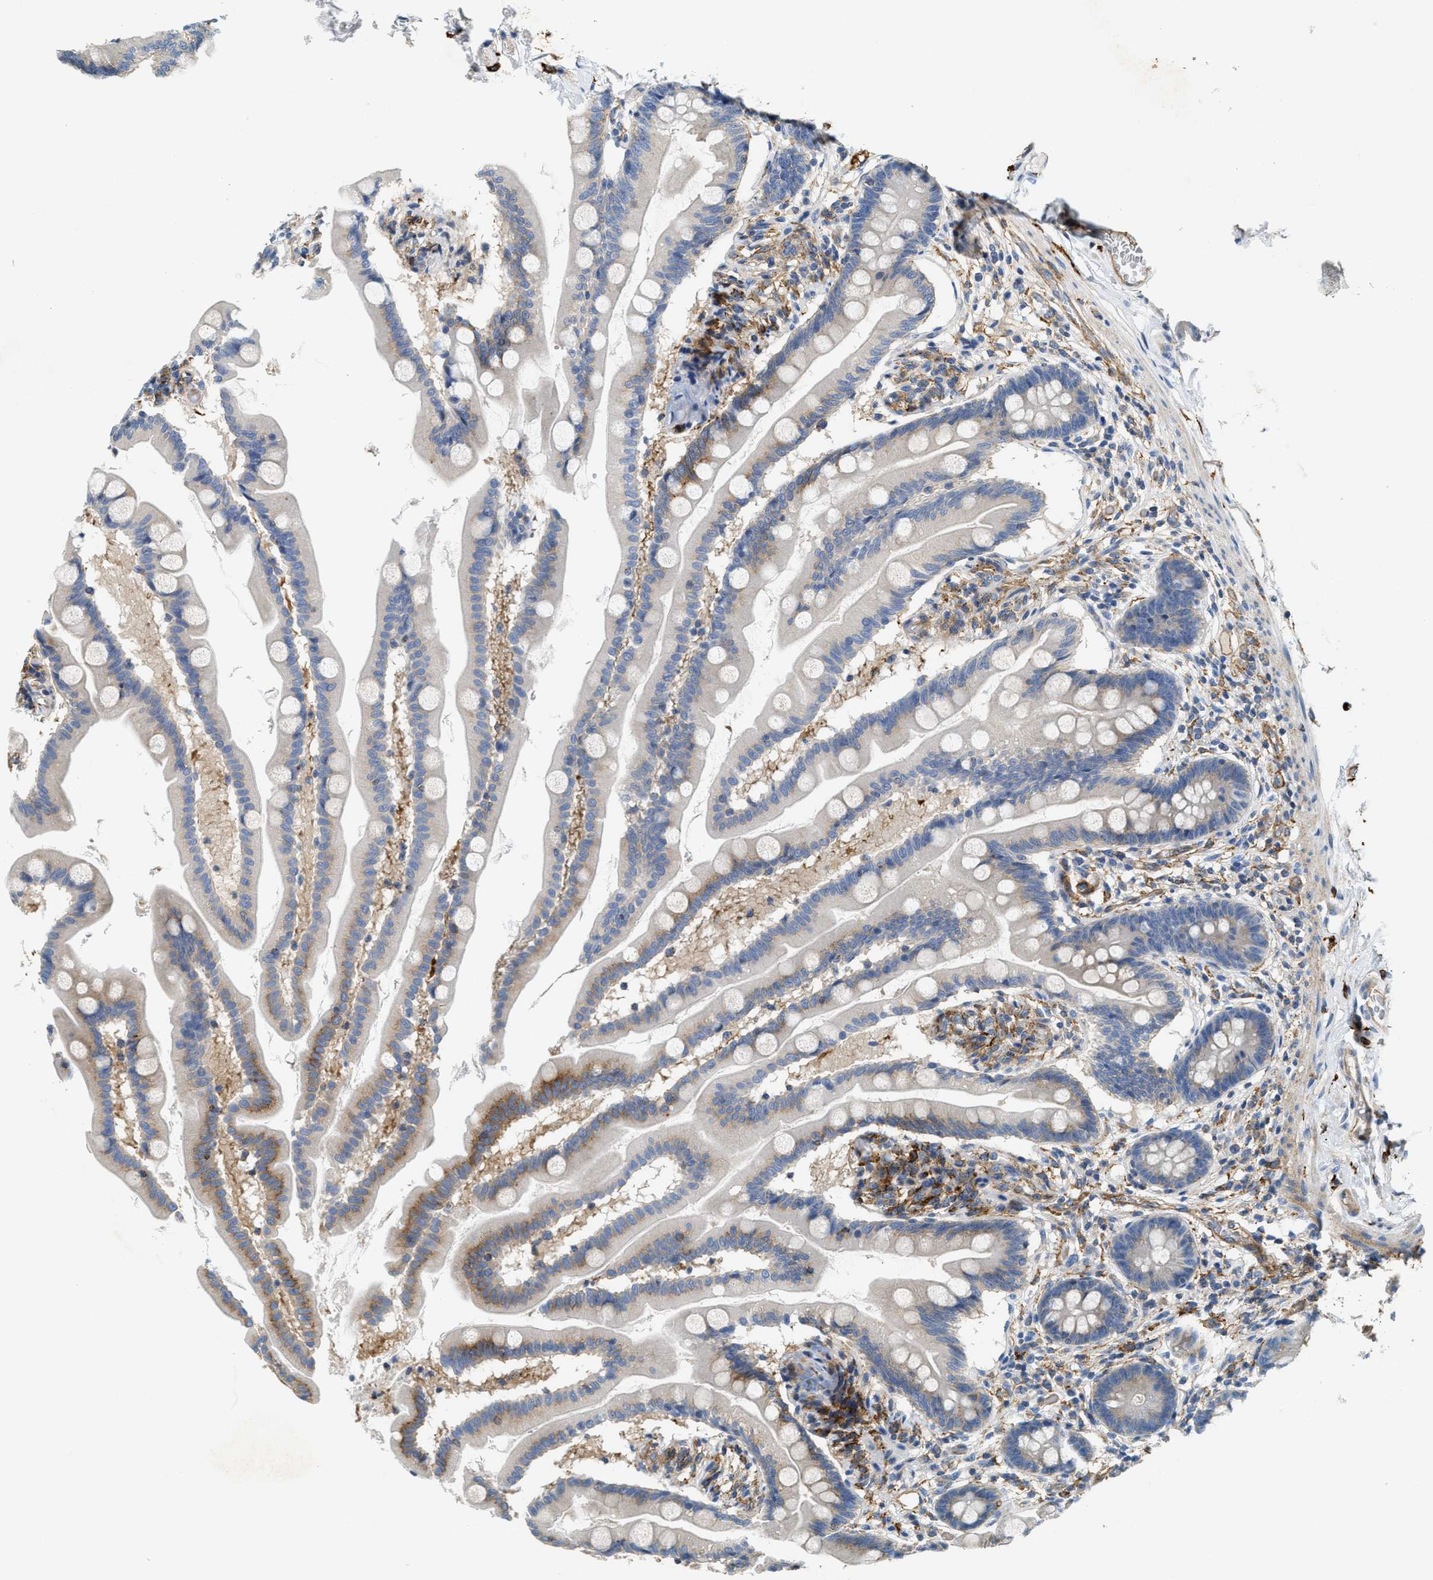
{"staining": {"intensity": "moderate", "quantity": "<25%", "location": "cytoplasmic/membranous"}, "tissue": "small intestine", "cell_type": "Glandular cells", "image_type": "normal", "snomed": [{"axis": "morphology", "description": "Normal tissue, NOS"}, {"axis": "topography", "description": "Small intestine"}], "caption": "This histopathology image shows immunohistochemistry staining of normal human small intestine, with low moderate cytoplasmic/membranous positivity in about <25% of glandular cells.", "gene": "NSUN7", "patient": {"sex": "female", "age": 56}}